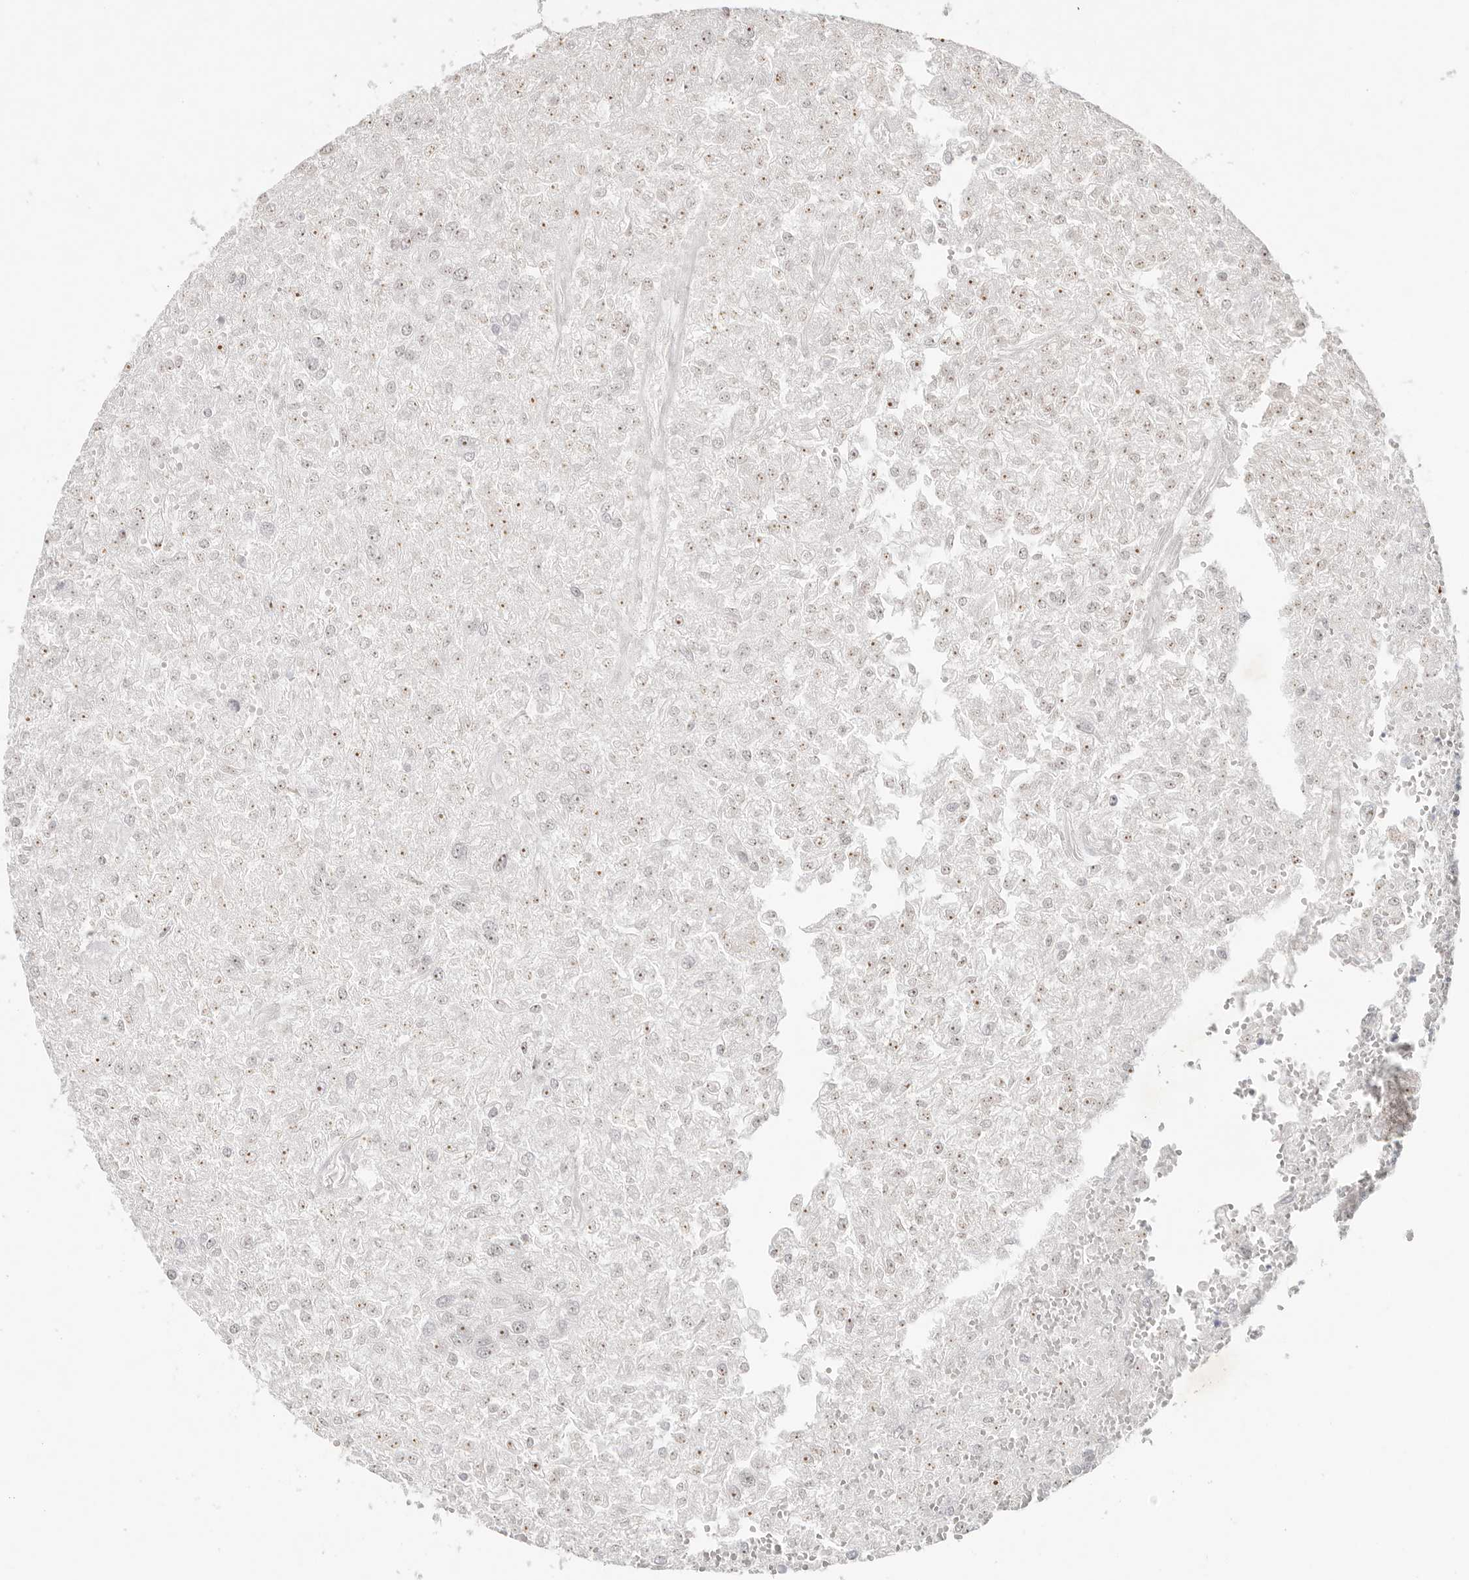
{"staining": {"intensity": "moderate", "quantity": ">75%", "location": "nuclear"}, "tissue": "renal cancer", "cell_type": "Tumor cells", "image_type": "cancer", "snomed": [{"axis": "morphology", "description": "Adenocarcinoma, NOS"}, {"axis": "topography", "description": "Kidney"}], "caption": "An image of renal cancer stained for a protein displays moderate nuclear brown staining in tumor cells.", "gene": "LARP7", "patient": {"sex": "female", "age": 54}}